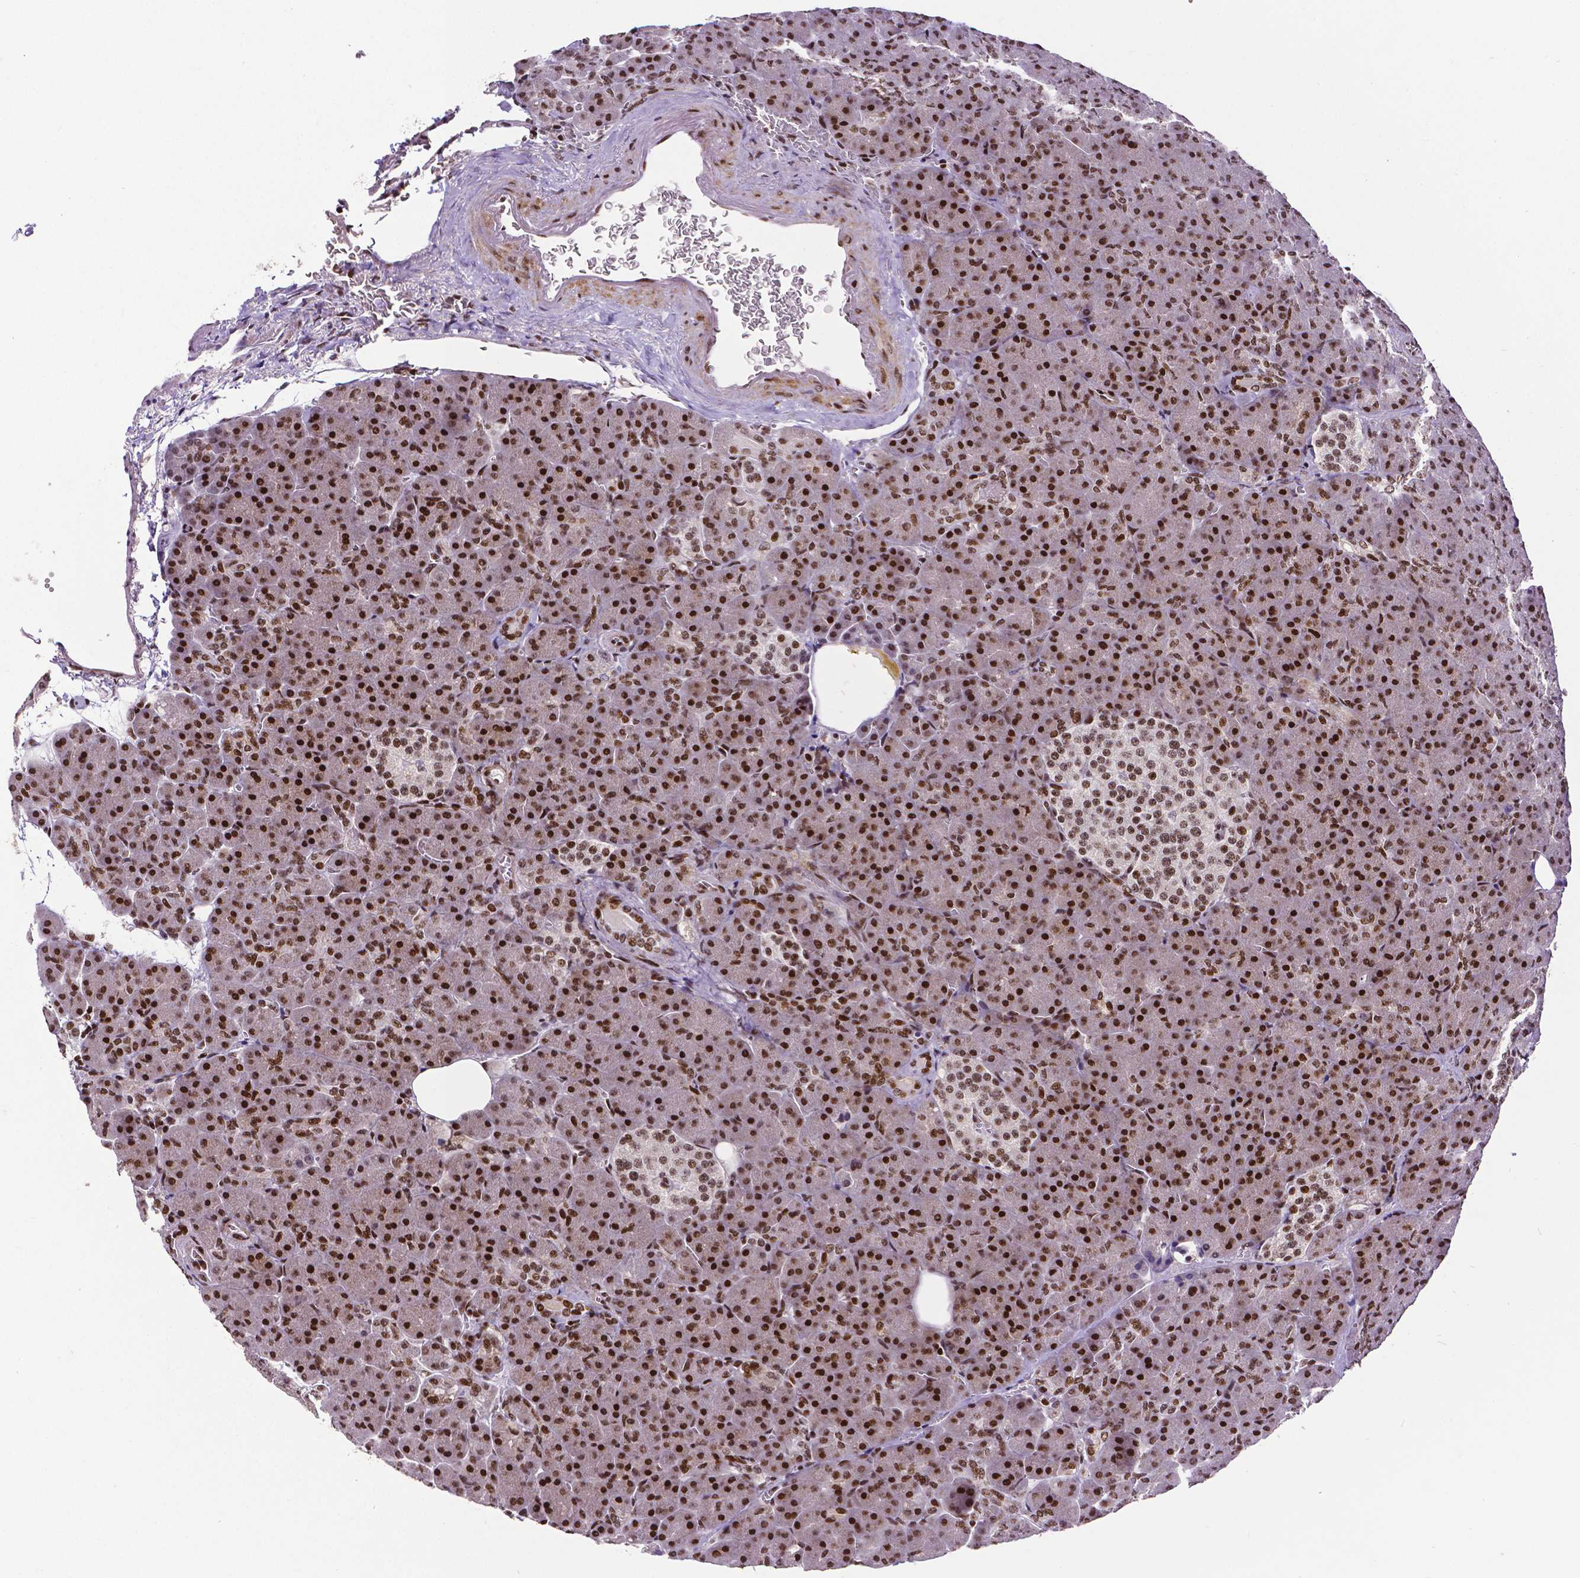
{"staining": {"intensity": "strong", "quantity": ">75%", "location": "nuclear"}, "tissue": "pancreas", "cell_type": "Exocrine glandular cells", "image_type": "normal", "snomed": [{"axis": "morphology", "description": "Normal tissue, NOS"}, {"axis": "topography", "description": "Pancreas"}], "caption": "Immunohistochemistry (DAB) staining of normal human pancreas shows strong nuclear protein staining in about >75% of exocrine glandular cells.", "gene": "CTCF", "patient": {"sex": "female", "age": 74}}